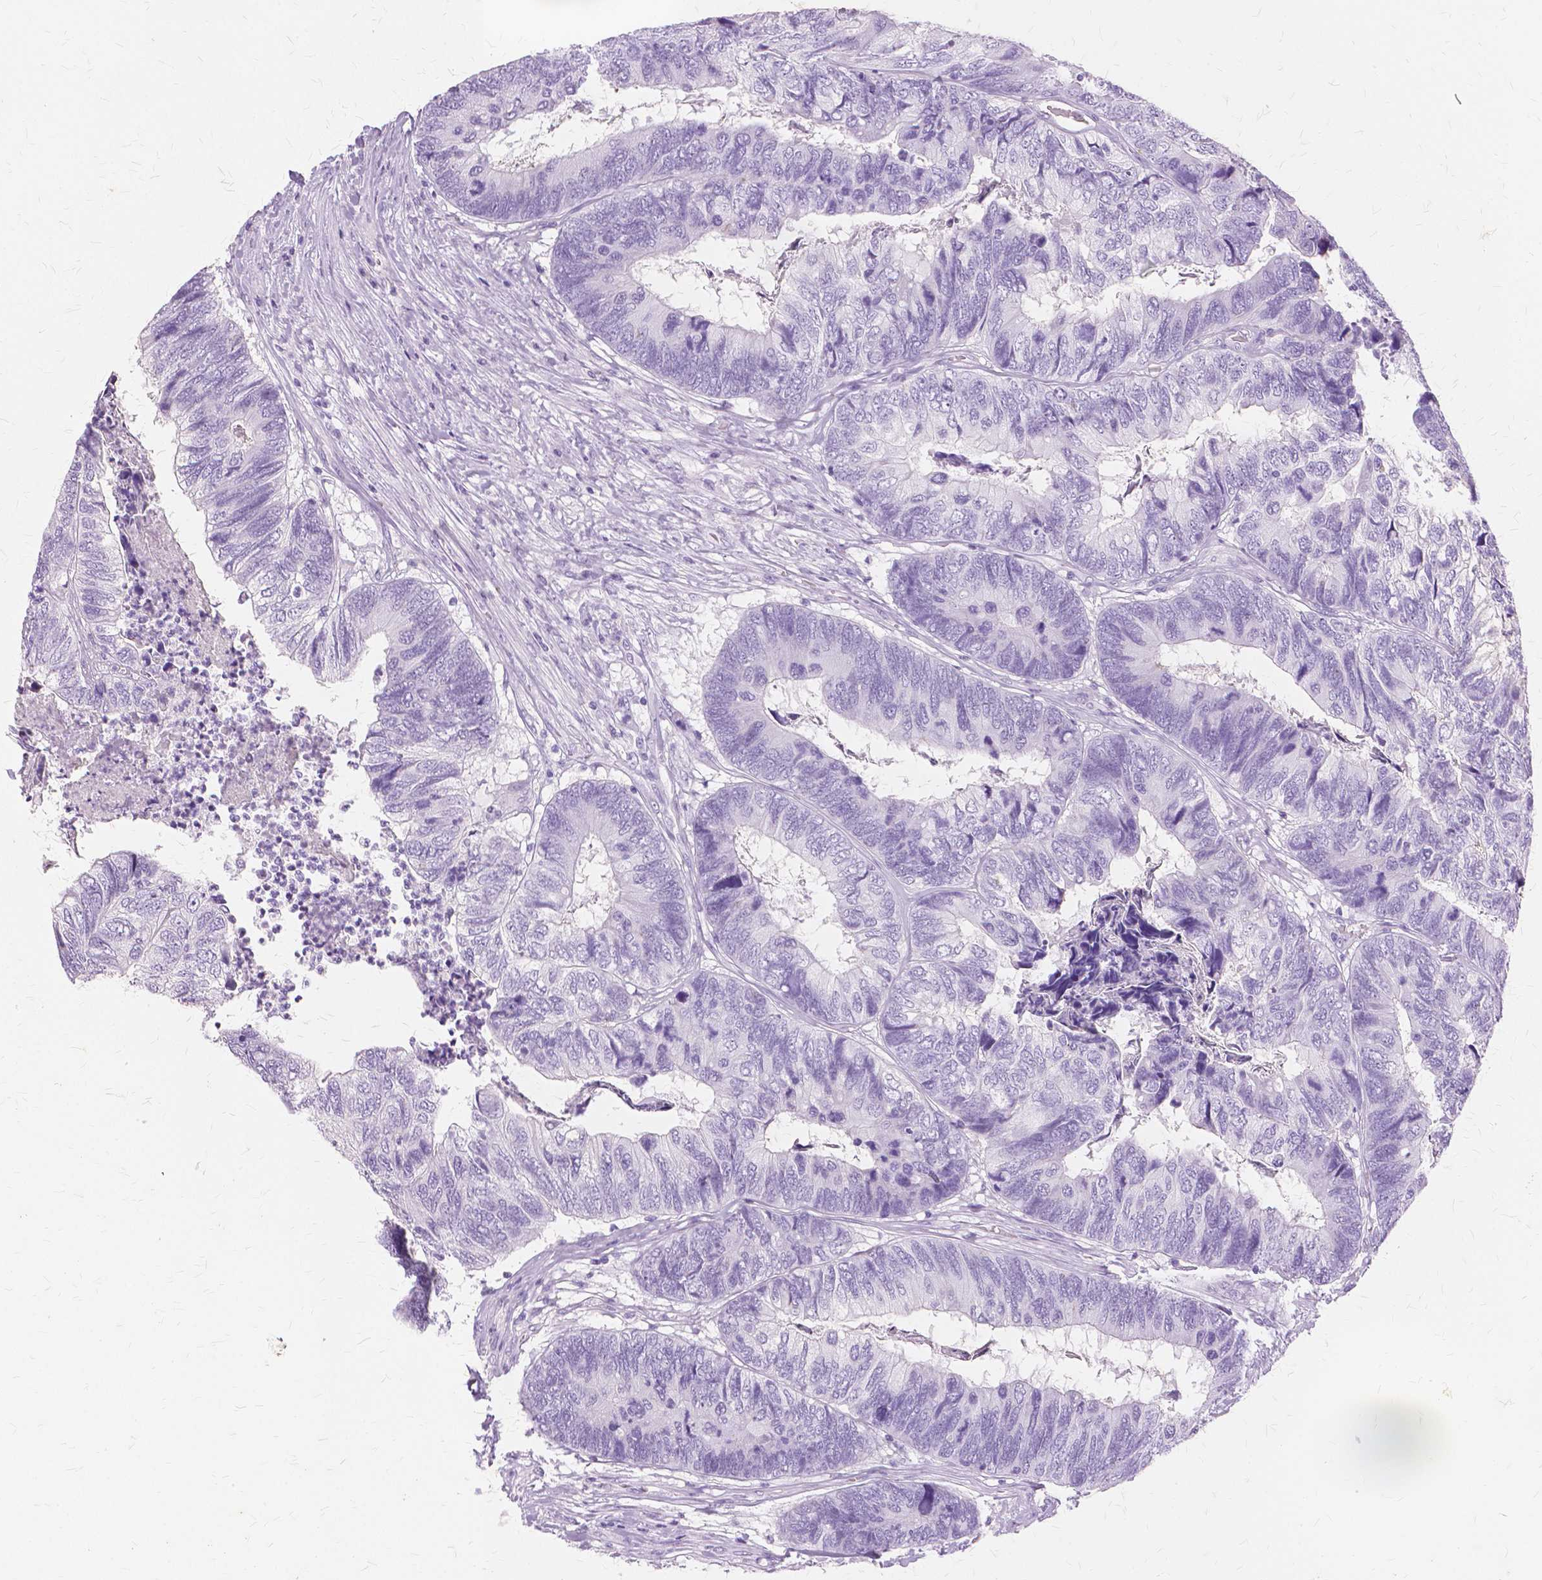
{"staining": {"intensity": "negative", "quantity": "none", "location": "none"}, "tissue": "colorectal cancer", "cell_type": "Tumor cells", "image_type": "cancer", "snomed": [{"axis": "morphology", "description": "Adenocarcinoma, NOS"}, {"axis": "topography", "description": "Colon"}], "caption": "A high-resolution photomicrograph shows immunohistochemistry staining of colorectal cancer, which exhibits no significant staining in tumor cells.", "gene": "TGM1", "patient": {"sex": "female", "age": 67}}